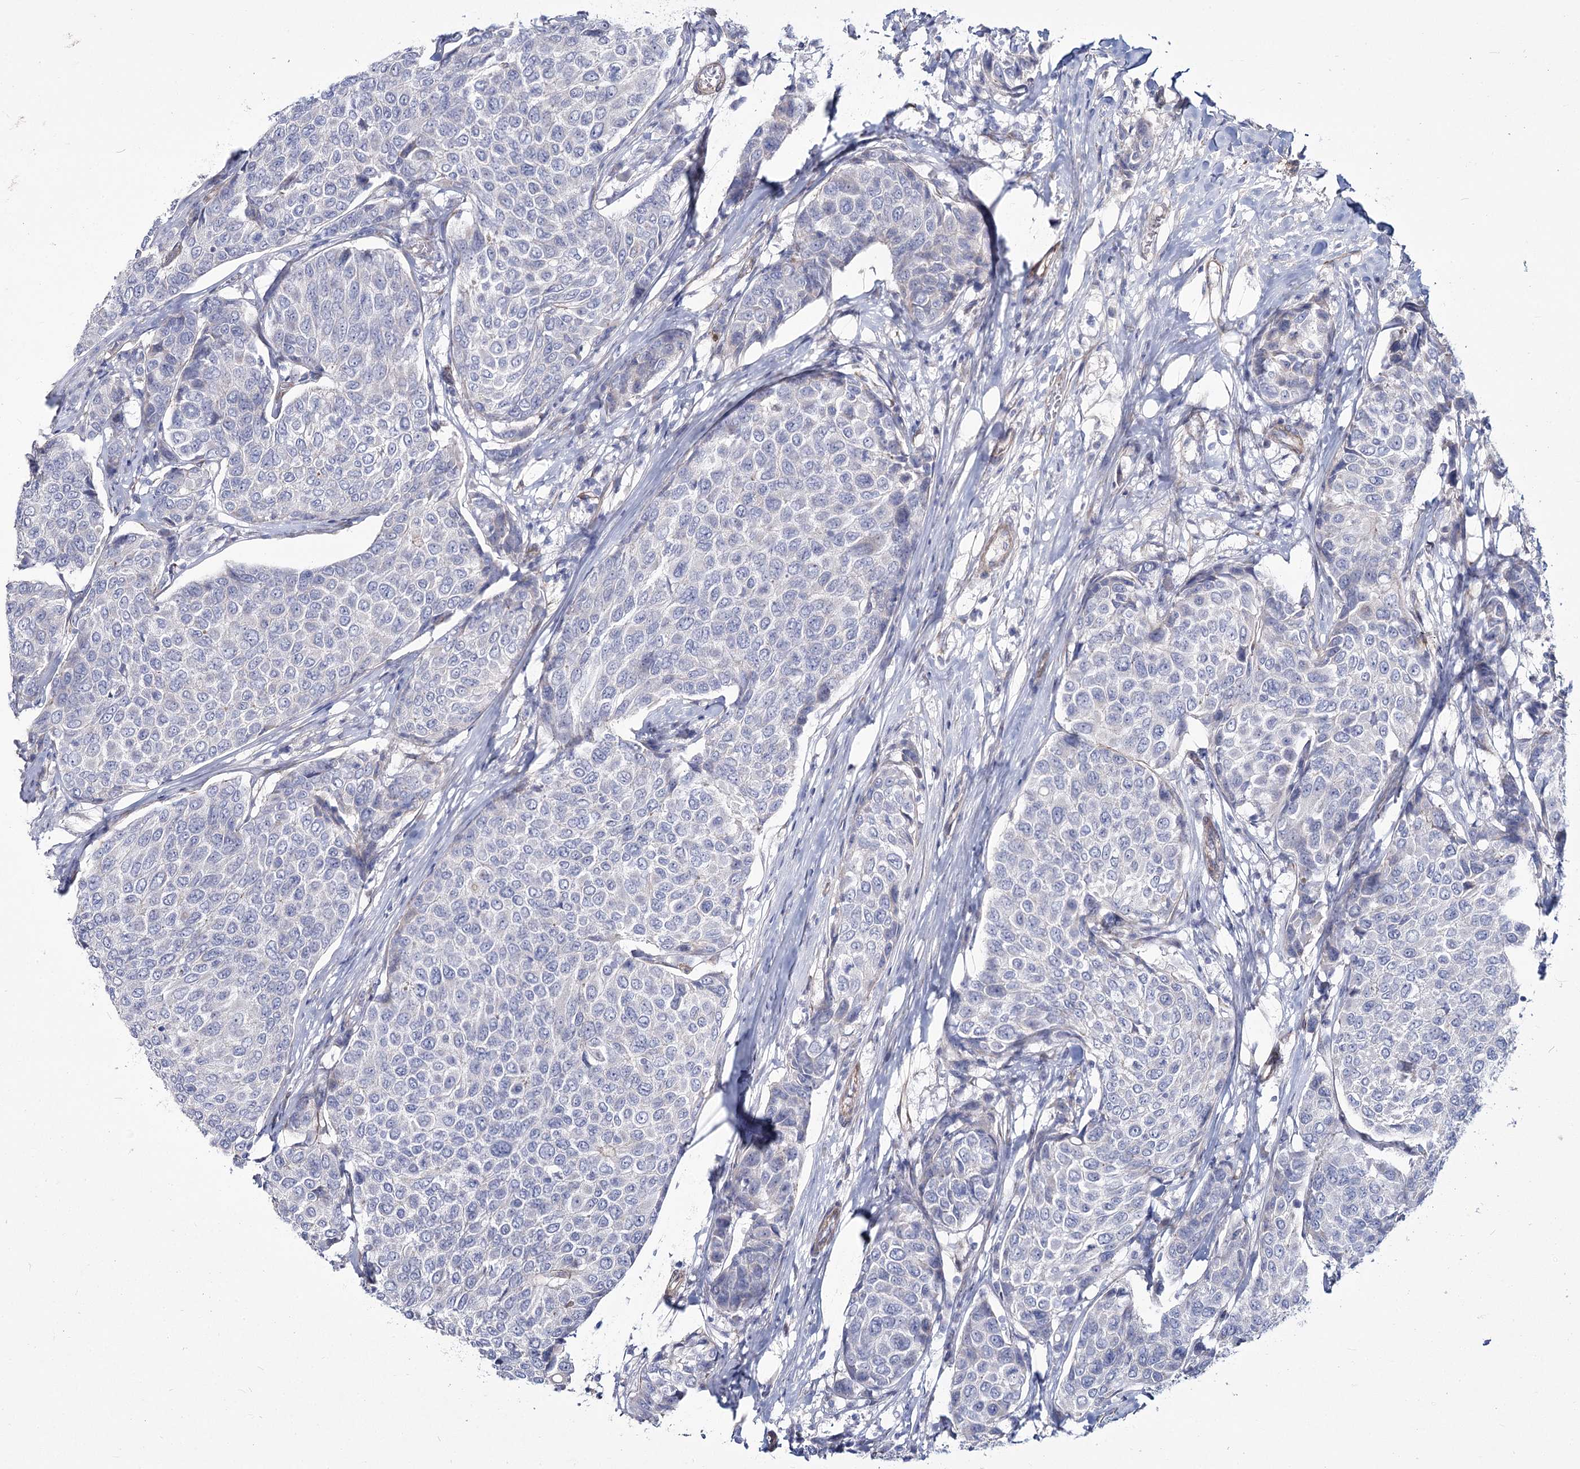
{"staining": {"intensity": "negative", "quantity": "none", "location": "none"}, "tissue": "breast cancer", "cell_type": "Tumor cells", "image_type": "cancer", "snomed": [{"axis": "morphology", "description": "Duct carcinoma"}, {"axis": "topography", "description": "Breast"}], "caption": "Tumor cells show no significant expression in intraductal carcinoma (breast). (DAB (3,3'-diaminobenzidine) immunohistochemistry (IHC), high magnification).", "gene": "ME3", "patient": {"sex": "female", "age": 55}}